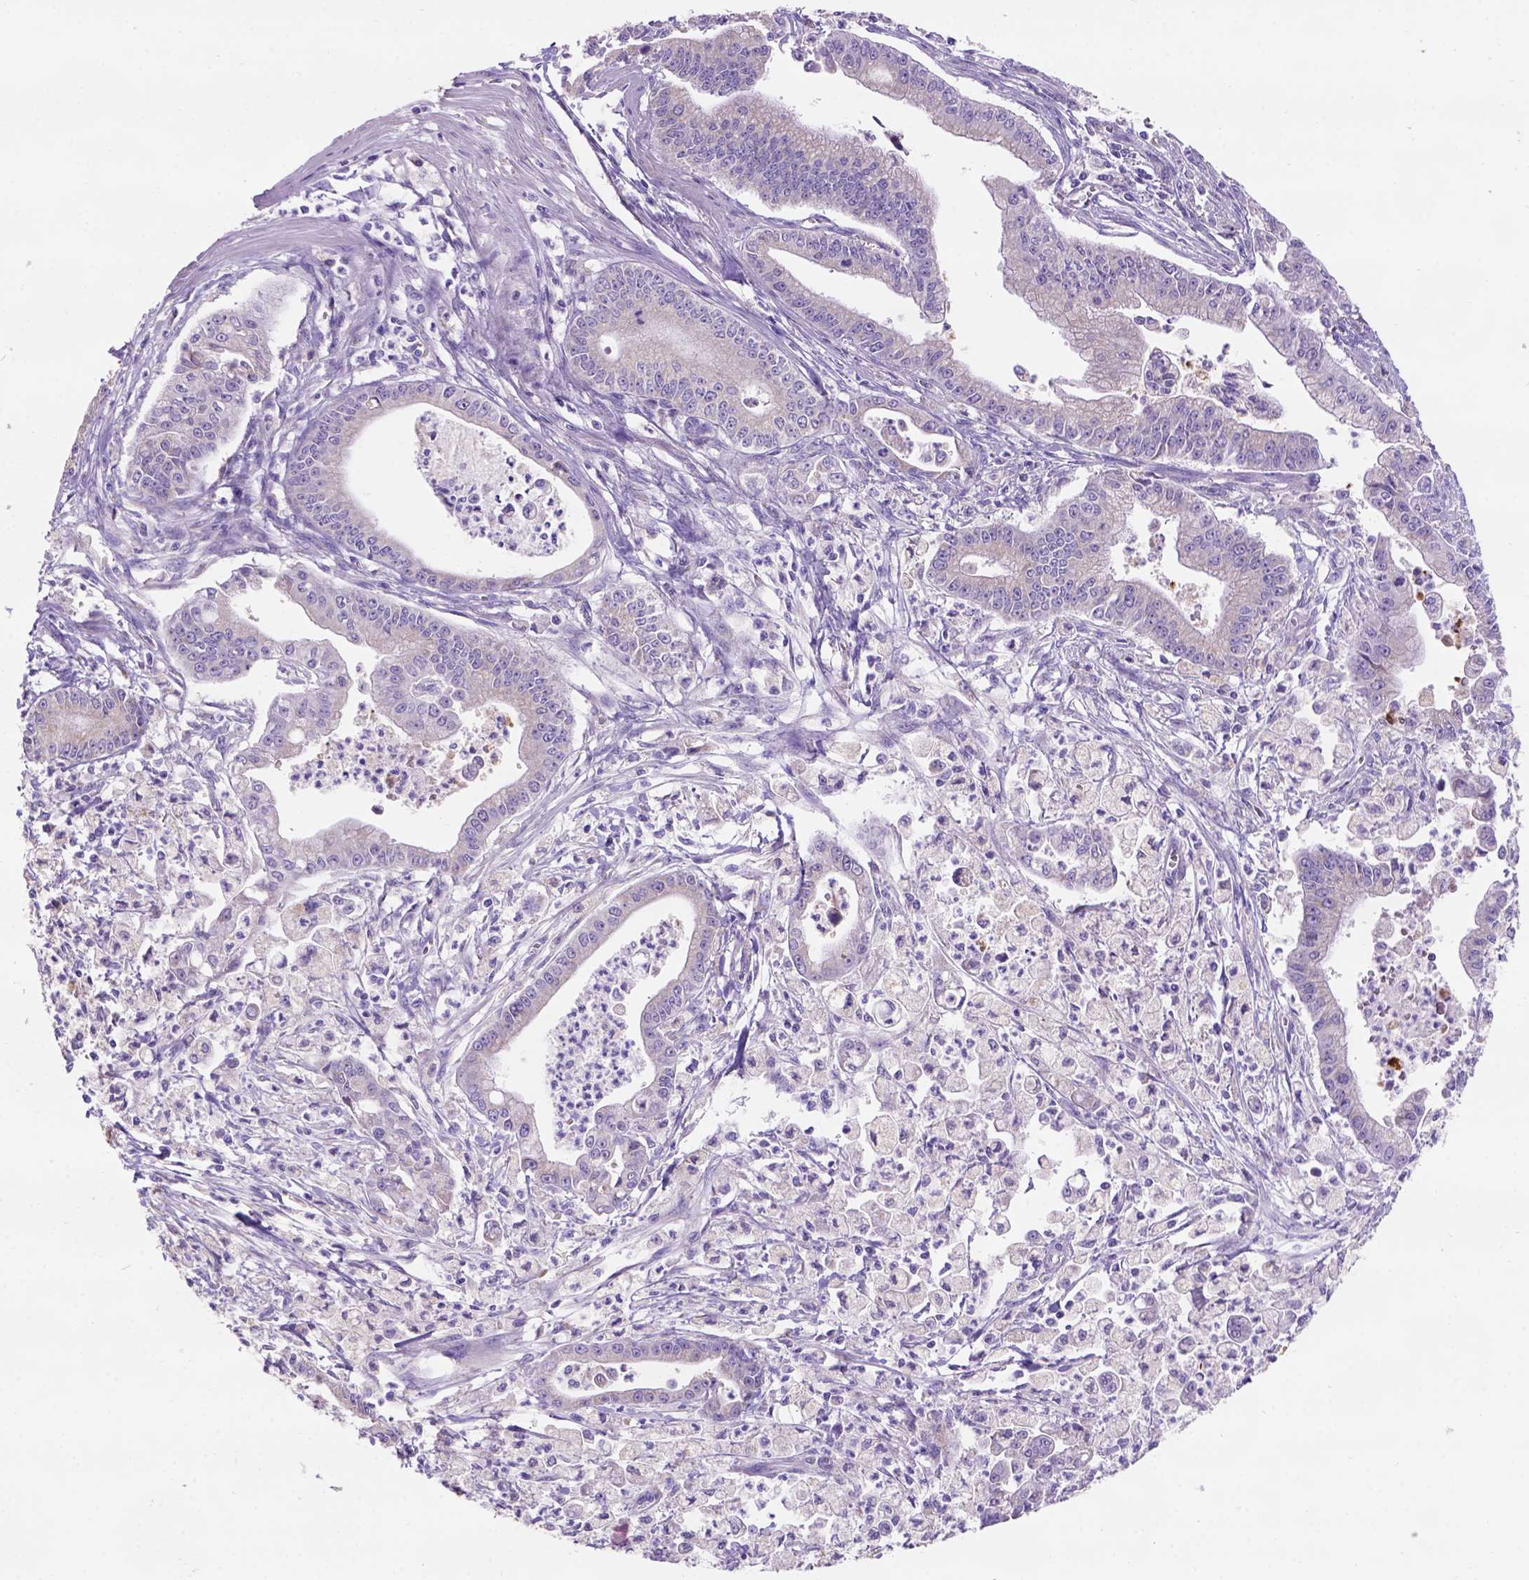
{"staining": {"intensity": "negative", "quantity": "none", "location": "none"}, "tissue": "pancreatic cancer", "cell_type": "Tumor cells", "image_type": "cancer", "snomed": [{"axis": "morphology", "description": "Adenocarcinoma, NOS"}, {"axis": "topography", "description": "Pancreas"}], "caption": "Pancreatic adenocarcinoma stained for a protein using immunohistochemistry shows no expression tumor cells.", "gene": "L2HGDH", "patient": {"sex": "female", "age": 65}}